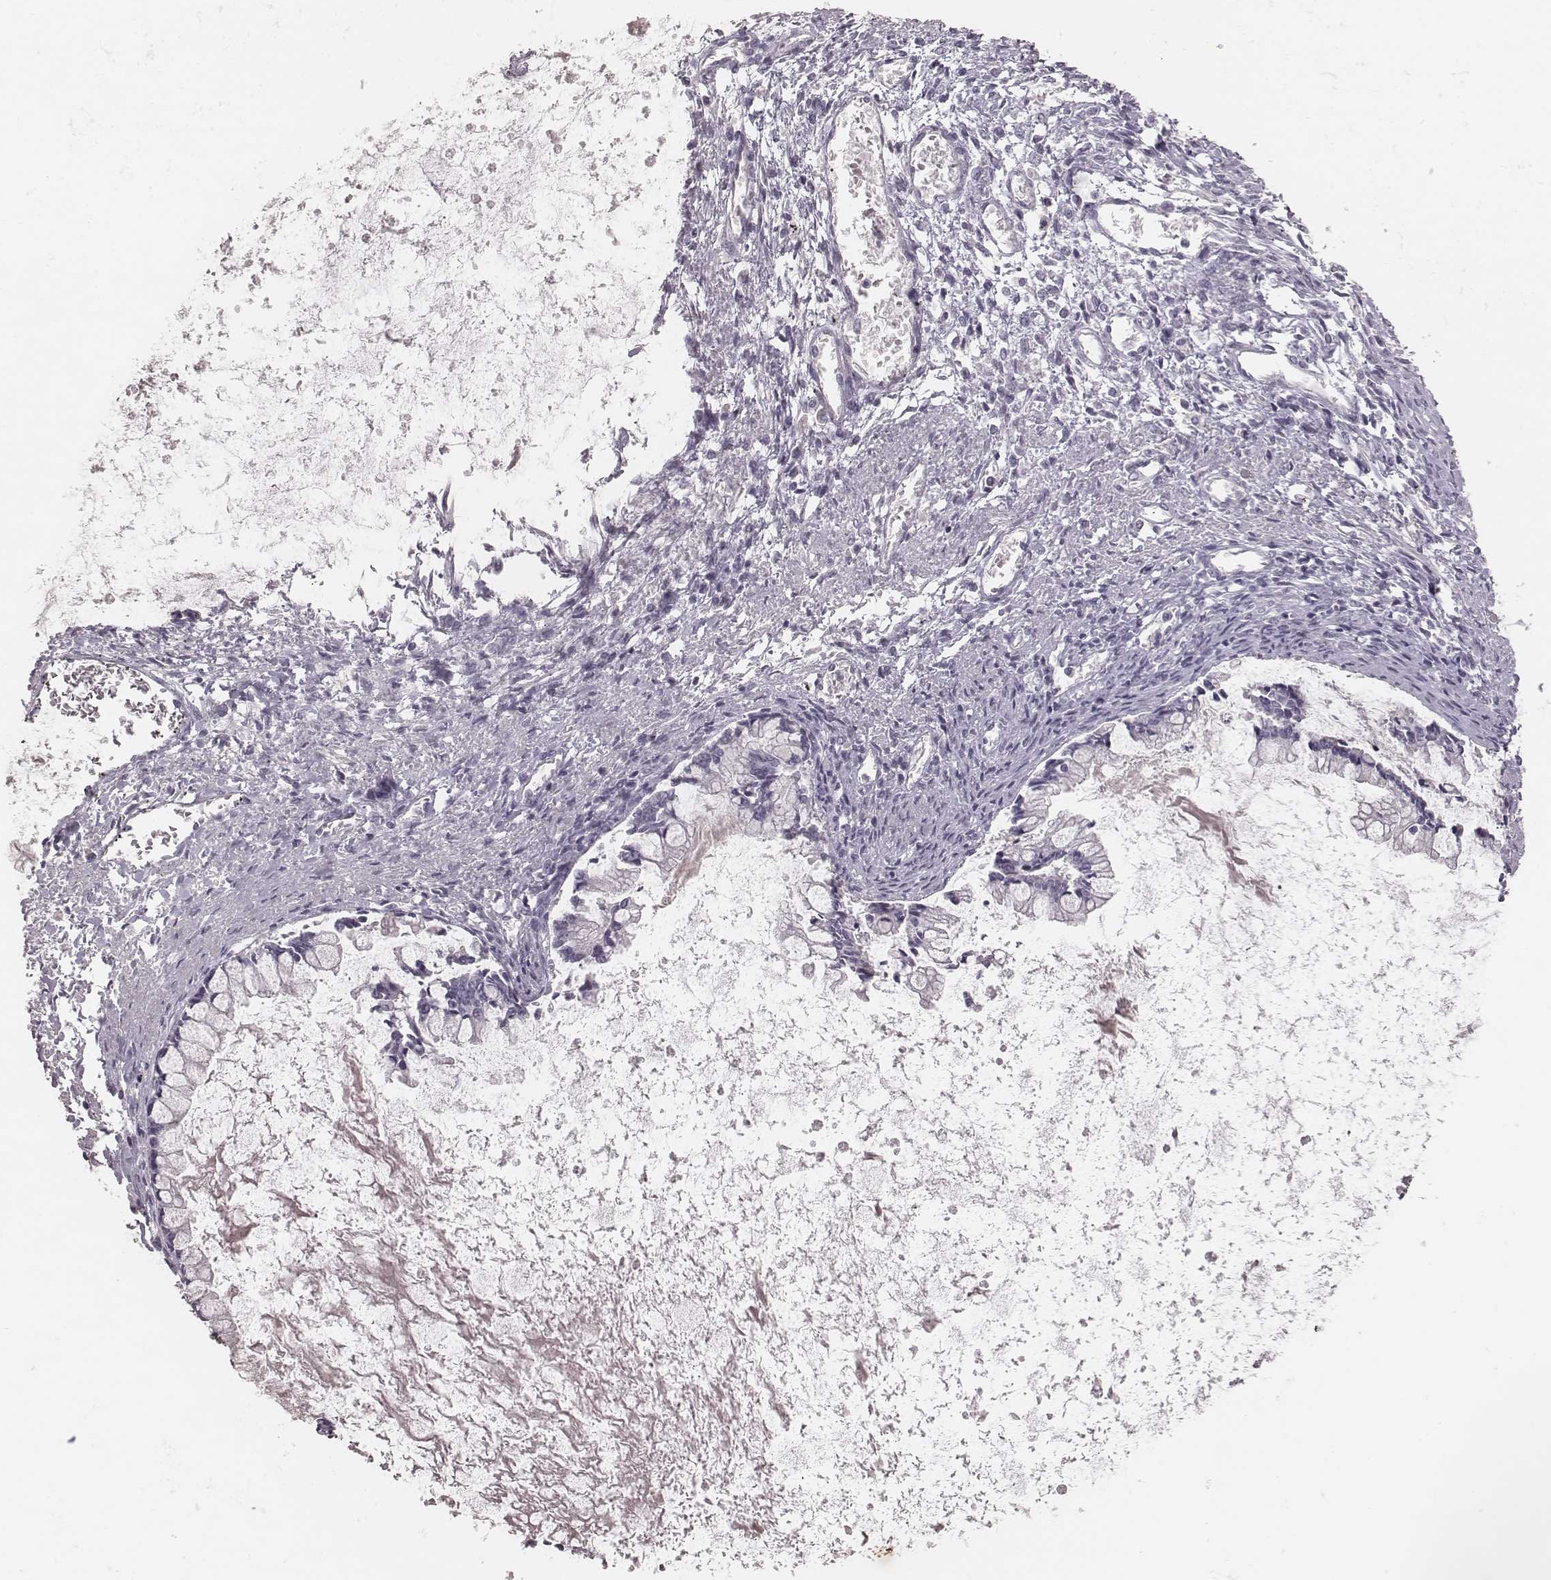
{"staining": {"intensity": "negative", "quantity": "none", "location": "none"}, "tissue": "ovarian cancer", "cell_type": "Tumor cells", "image_type": "cancer", "snomed": [{"axis": "morphology", "description": "Cystadenocarcinoma, mucinous, NOS"}, {"axis": "topography", "description": "Ovary"}], "caption": "There is no significant expression in tumor cells of mucinous cystadenocarcinoma (ovarian).", "gene": "PDCD1", "patient": {"sex": "female", "age": 67}}